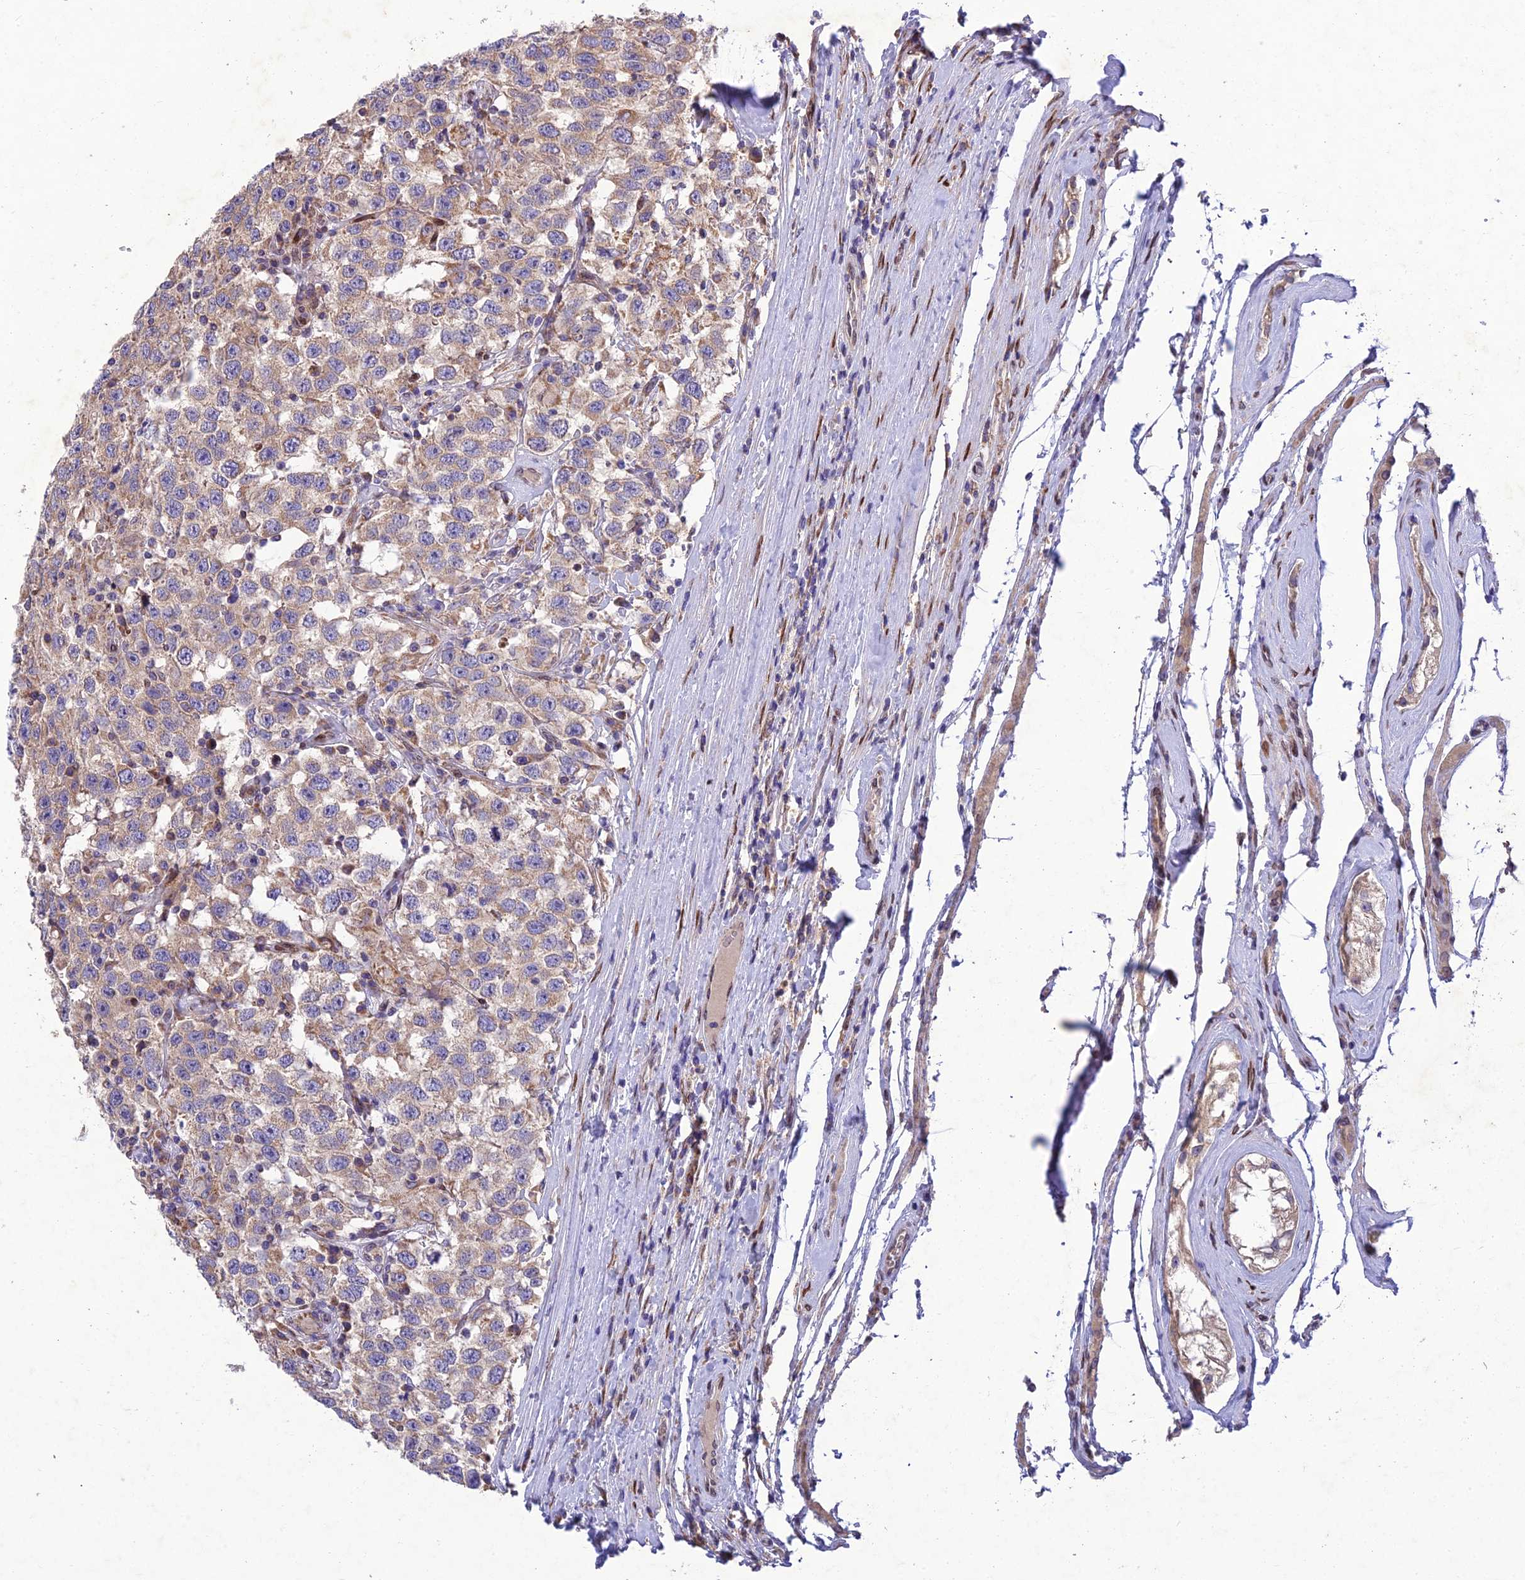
{"staining": {"intensity": "weak", "quantity": "25%-75%", "location": "cytoplasmic/membranous"}, "tissue": "testis cancer", "cell_type": "Tumor cells", "image_type": "cancer", "snomed": [{"axis": "morphology", "description": "Seminoma, NOS"}, {"axis": "topography", "description": "Testis"}], "caption": "Tumor cells show low levels of weak cytoplasmic/membranous positivity in approximately 25%-75% of cells in human testis seminoma.", "gene": "MGAT2", "patient": {"sex": "male", "age": 41}}